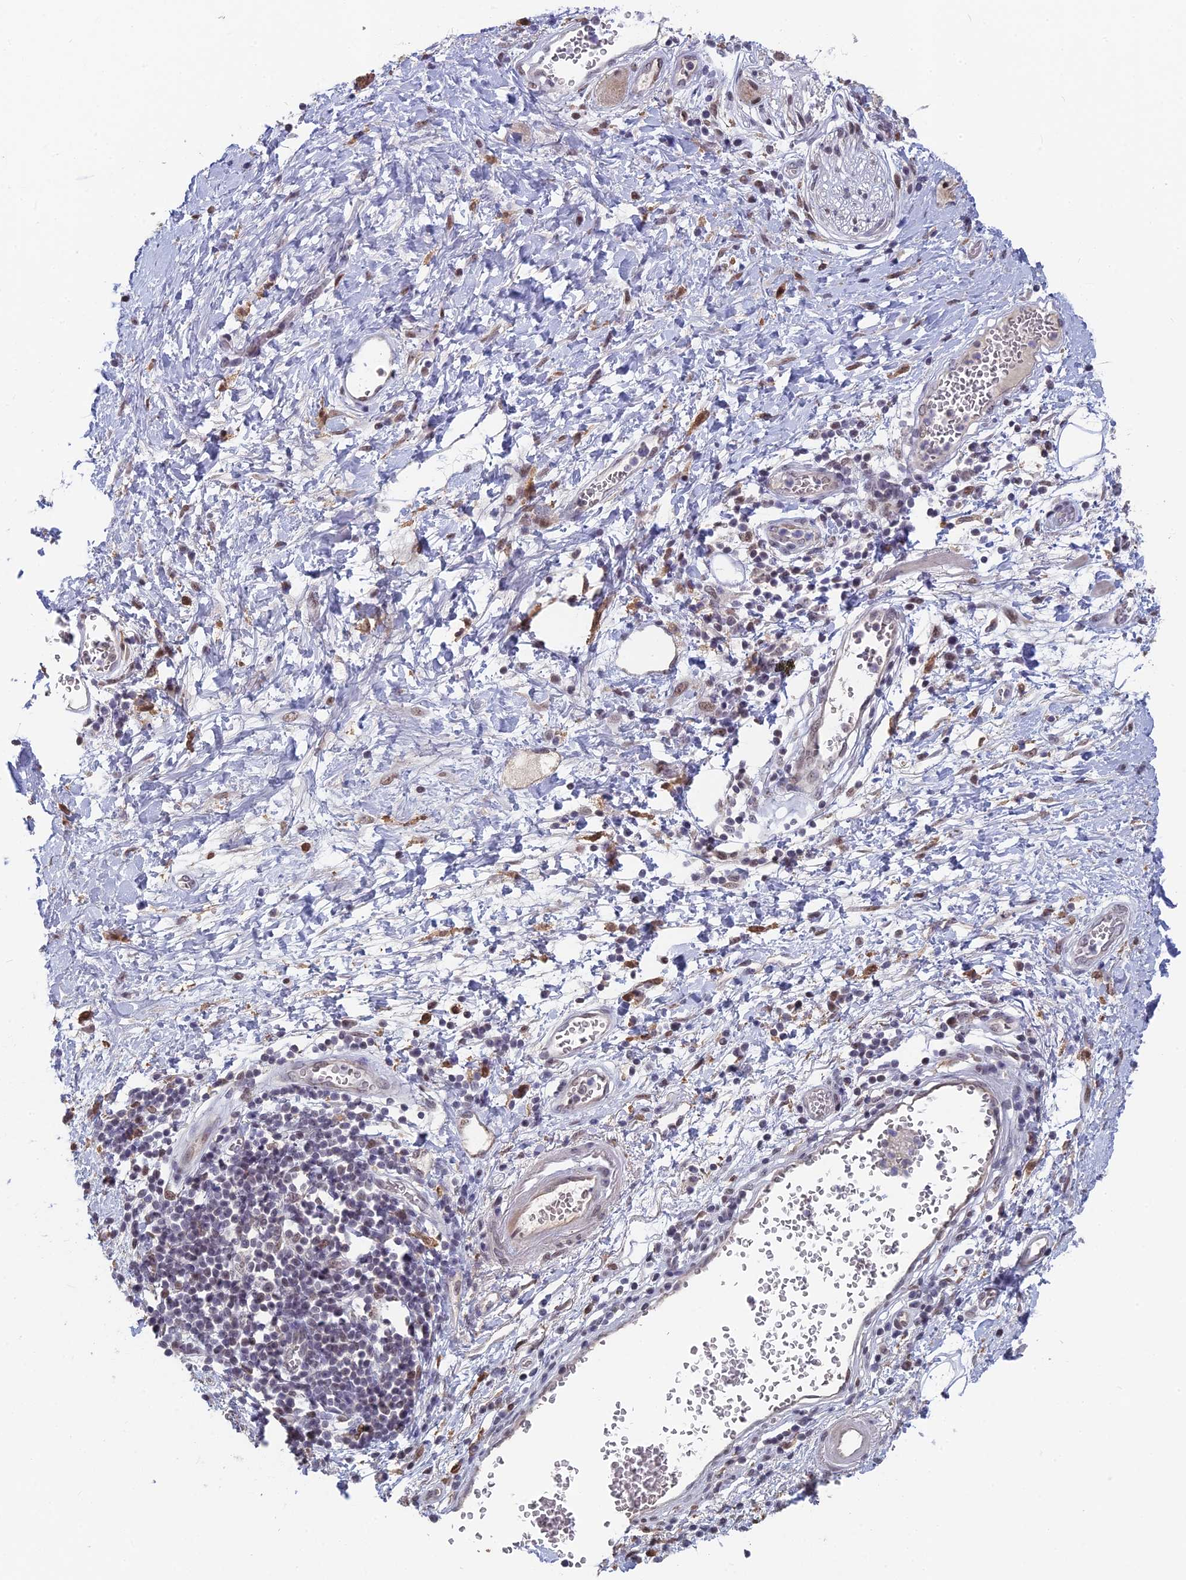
{"staining": {"intensity": "negative", "quantity": "none", "location": "none"}, "tissue": "adipose tissue", "cell_type": "Adipocytes", "image_type": "normal", "snomed": [{"axis": "morphology", "description": "Normal tissue, NOS"}, {"axis": "morphology", "description": "Adenocarcinoma, NOS"}, {"axis": "topography", "description": "Duodenum"}, {"axis": "topography", "description": "Peripheral nerve tissue"}], "caption": "Immunohistochemical staining of unremarkable adipose tissue demonstrates no significant expression in adipocytes.", "gene": "MT", "patient": {"sex": "female", "age": 60}}